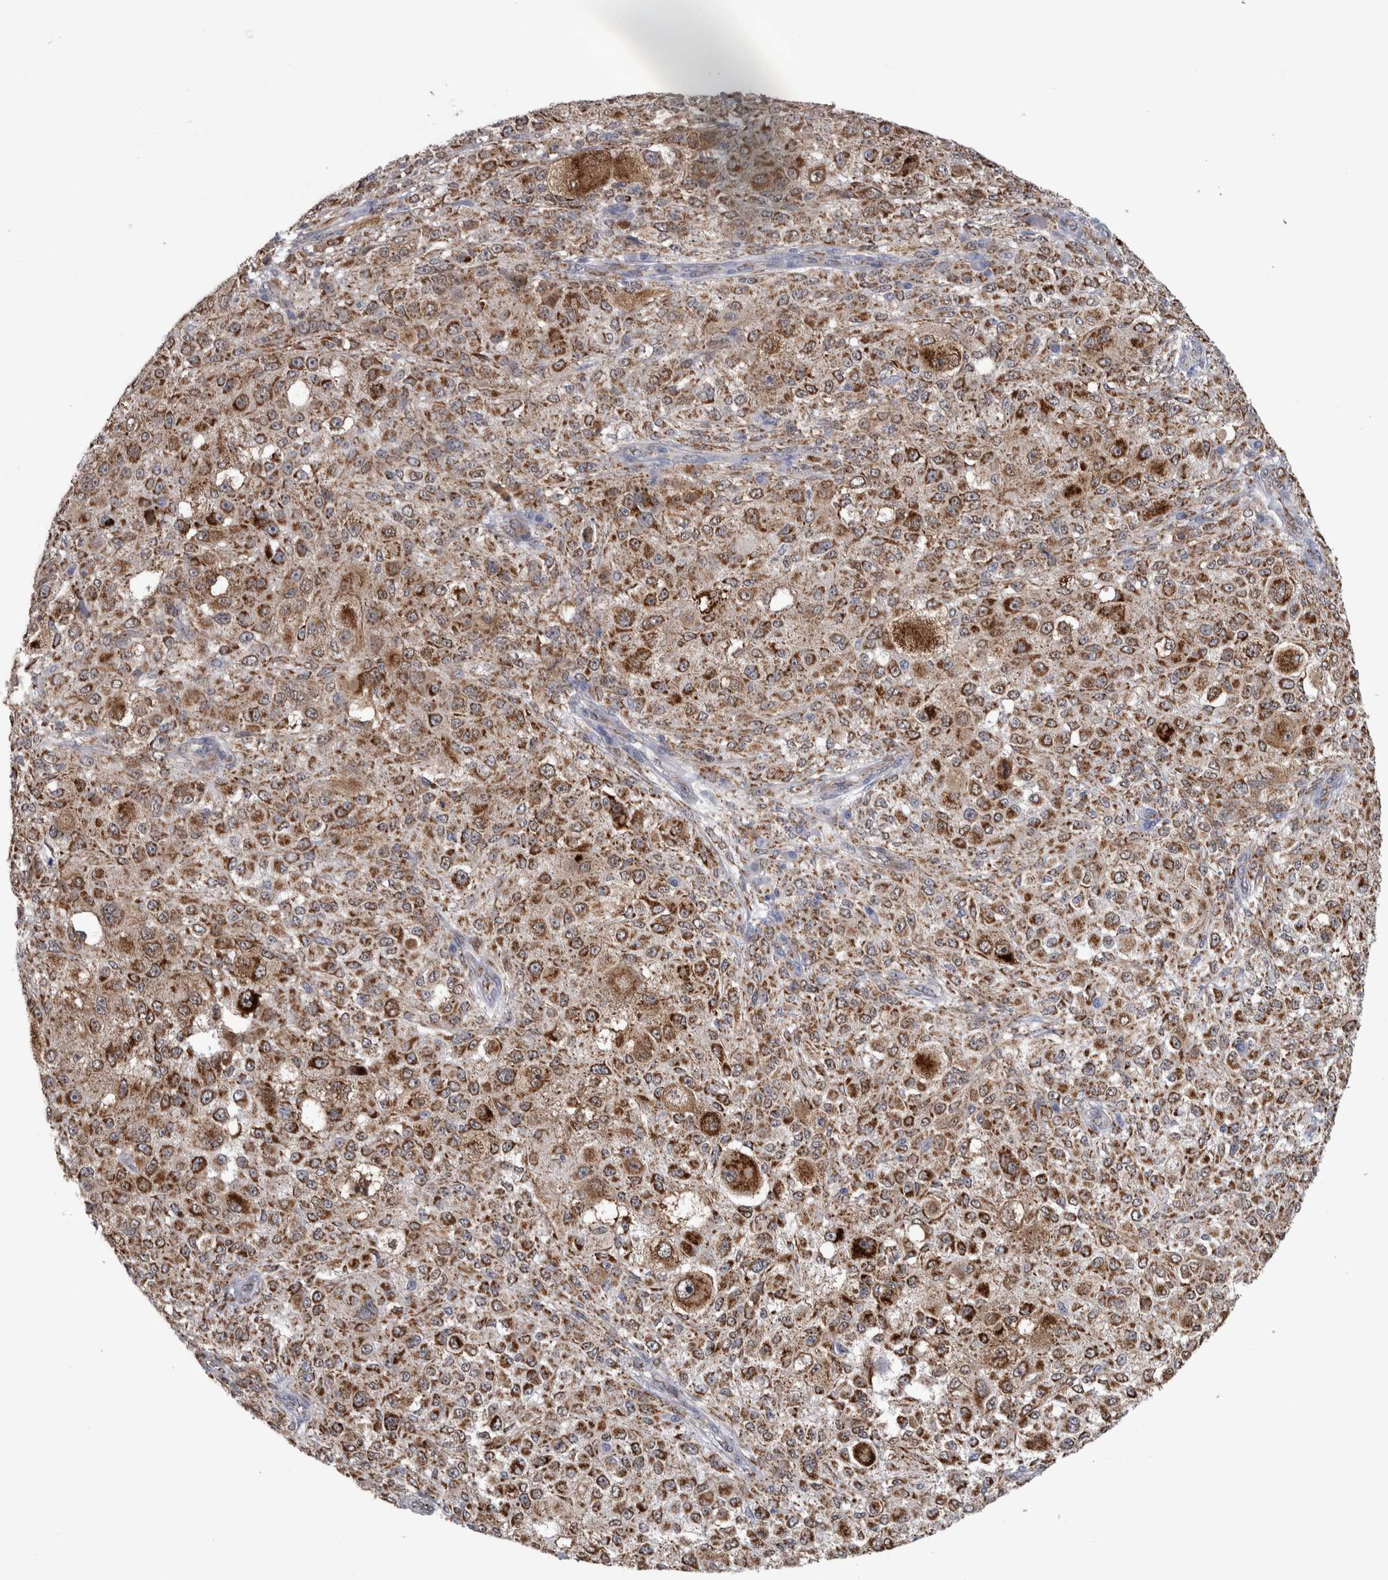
{"staining": {"intensity": "moderate", "quantity": ">75%", "location": "cytoplasmic/membranous"}, "tissue": "melanoma", "cell_type": "Tumor cells", "image_type": "cancer", "snomed": [{"axis": "morphology", "description": "Necrosis, NOS"}, {"axis": "morphology", "description": "Malignant melanoma, NOS"}, {"axis": "topography", "description": "Skin"}], "caption": "About >75% of tumor cells in melanoma show moderate cytoplasmic/membranous protein expression as visualized by brown immunohistochemical staining.", "gene": "ACOT7", "patient": {"sex": "female", "age": 87}}